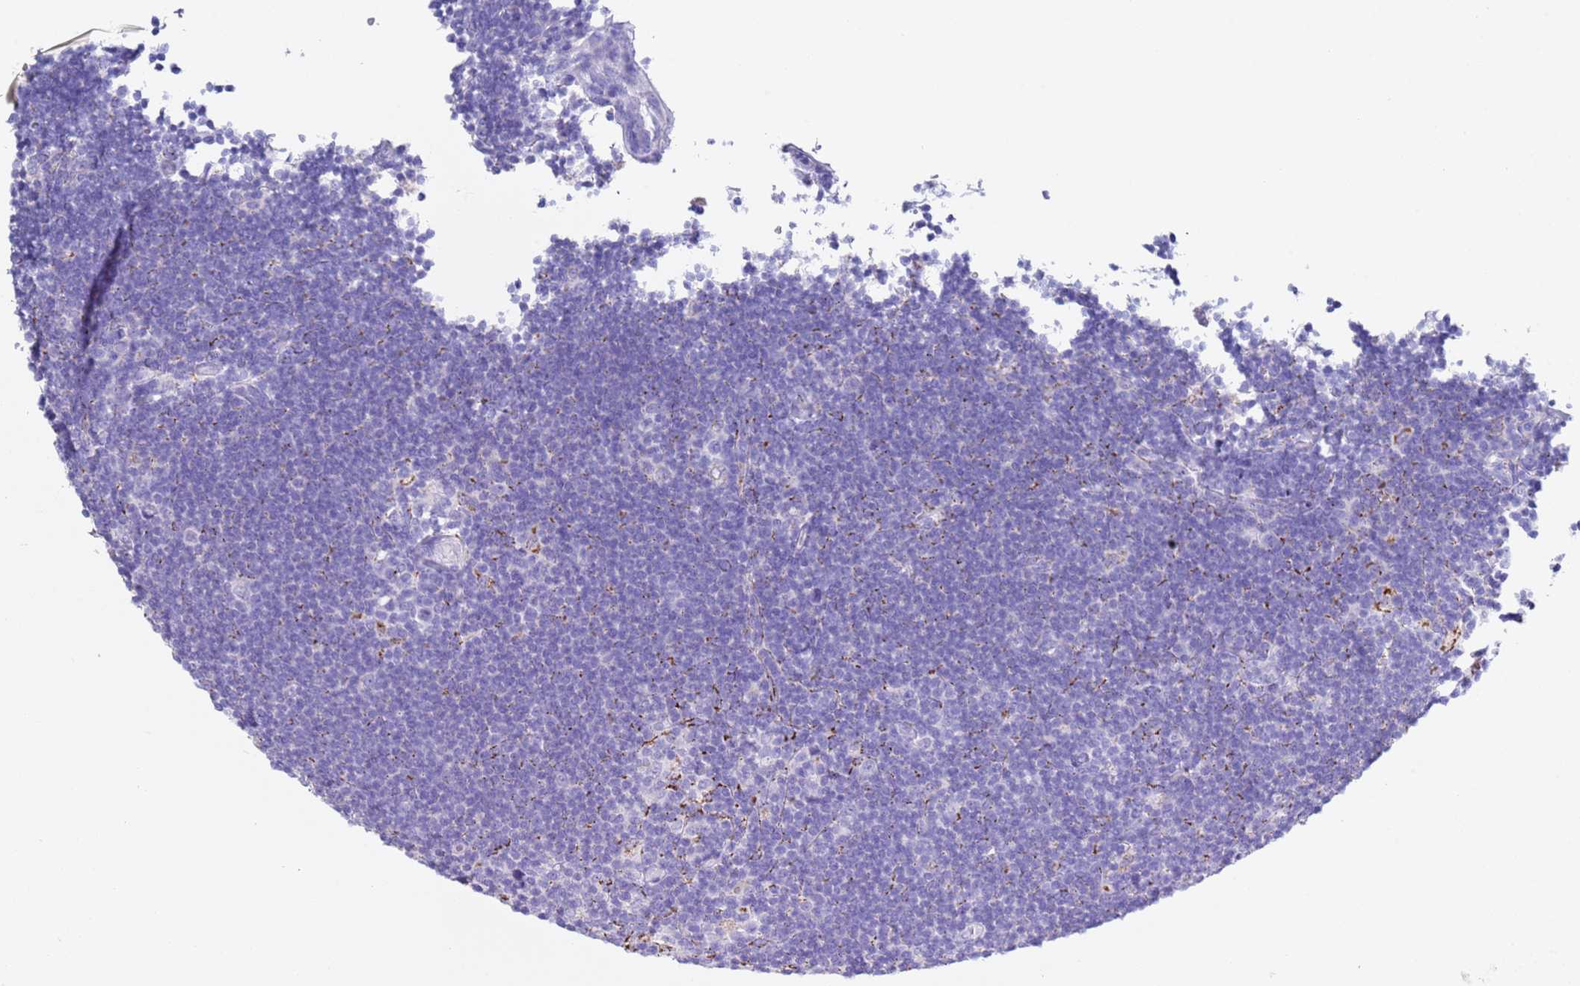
{"staining": {"intensity": "negative", "quantity": "none", "location": "none"}, "tissue": "lymphoma", "cell_type": "Tumor cells", "image_type": "cancer", "snomed": [{"axis": "morphology", "description": "Hodgkin's disease, NOS"}, {"axis": "topography", "description": "Lymph node"}], "caption": "A micrograph of lymphoma stained for a protein exhibits no brown staining in tumor cells. (DAB (3,3'-diaminobenzidine) IHC with hematoxylin counter stain).", "gene": "PTBP2", "patient": {"sex": "female", "age": 57}}